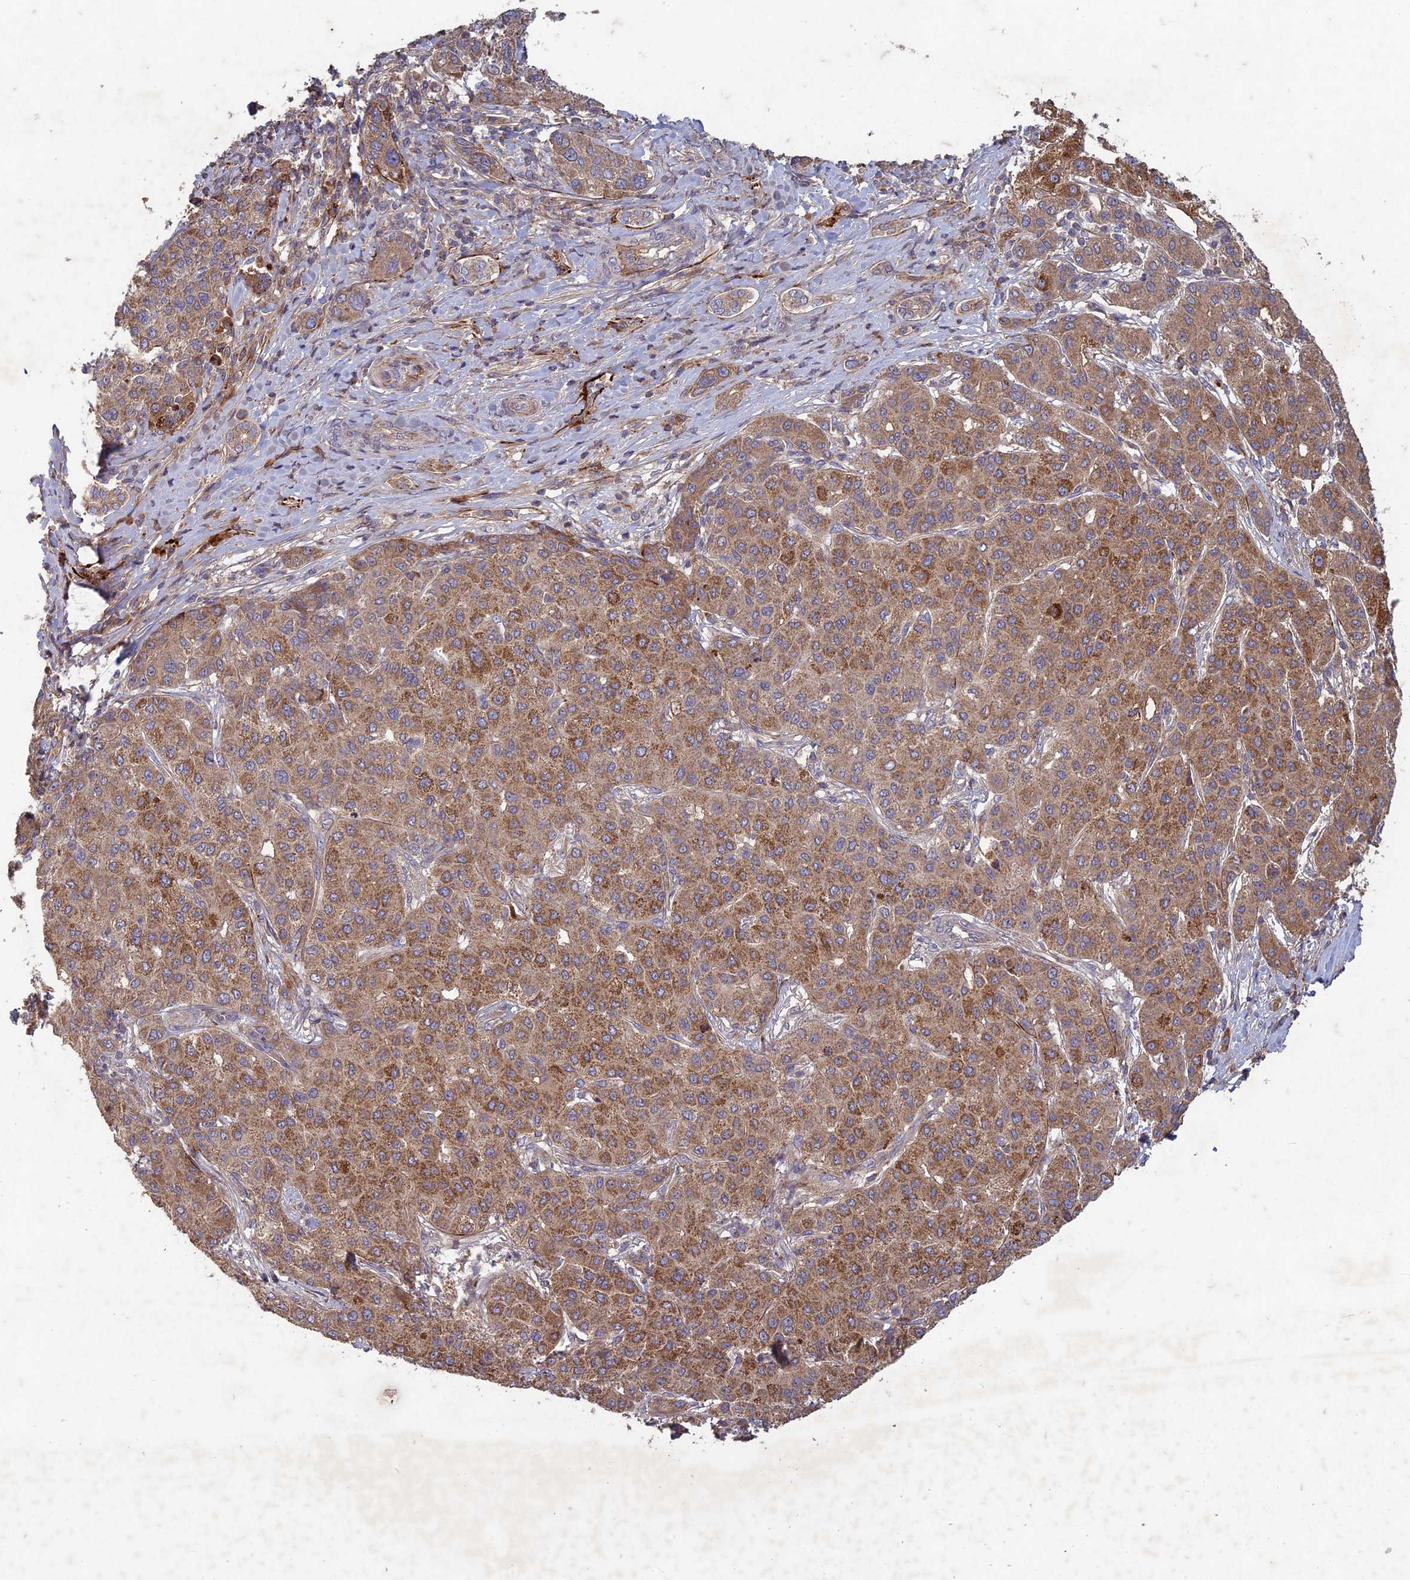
{"staining": {"intensity": "moderate", "quantity": ">75%", "location": "cytoplasmic/membranous"}, "tissue": "liver cancer", "cell_type": "Tumor cells", "image_type": "cancer", "snomed": [{"axis": "morphology", "description": "Carcinoma, Hepatocellular, NOS"}, {"axis": "topography", "description": "Liver"}], "caption": "Immunohistochemistry histopathology image of neoplastic tissue: human liver cancer (hepatocellular carcinoma) stained using IHC shows medium levels of moderate protein expression localized specifically in the cytoplasmic/membranous of tumor cells, appearing as a cytoplasmic/membranous brown color.", "gene": "TCF25", "patient": {"sex": "male", "age": 65}}